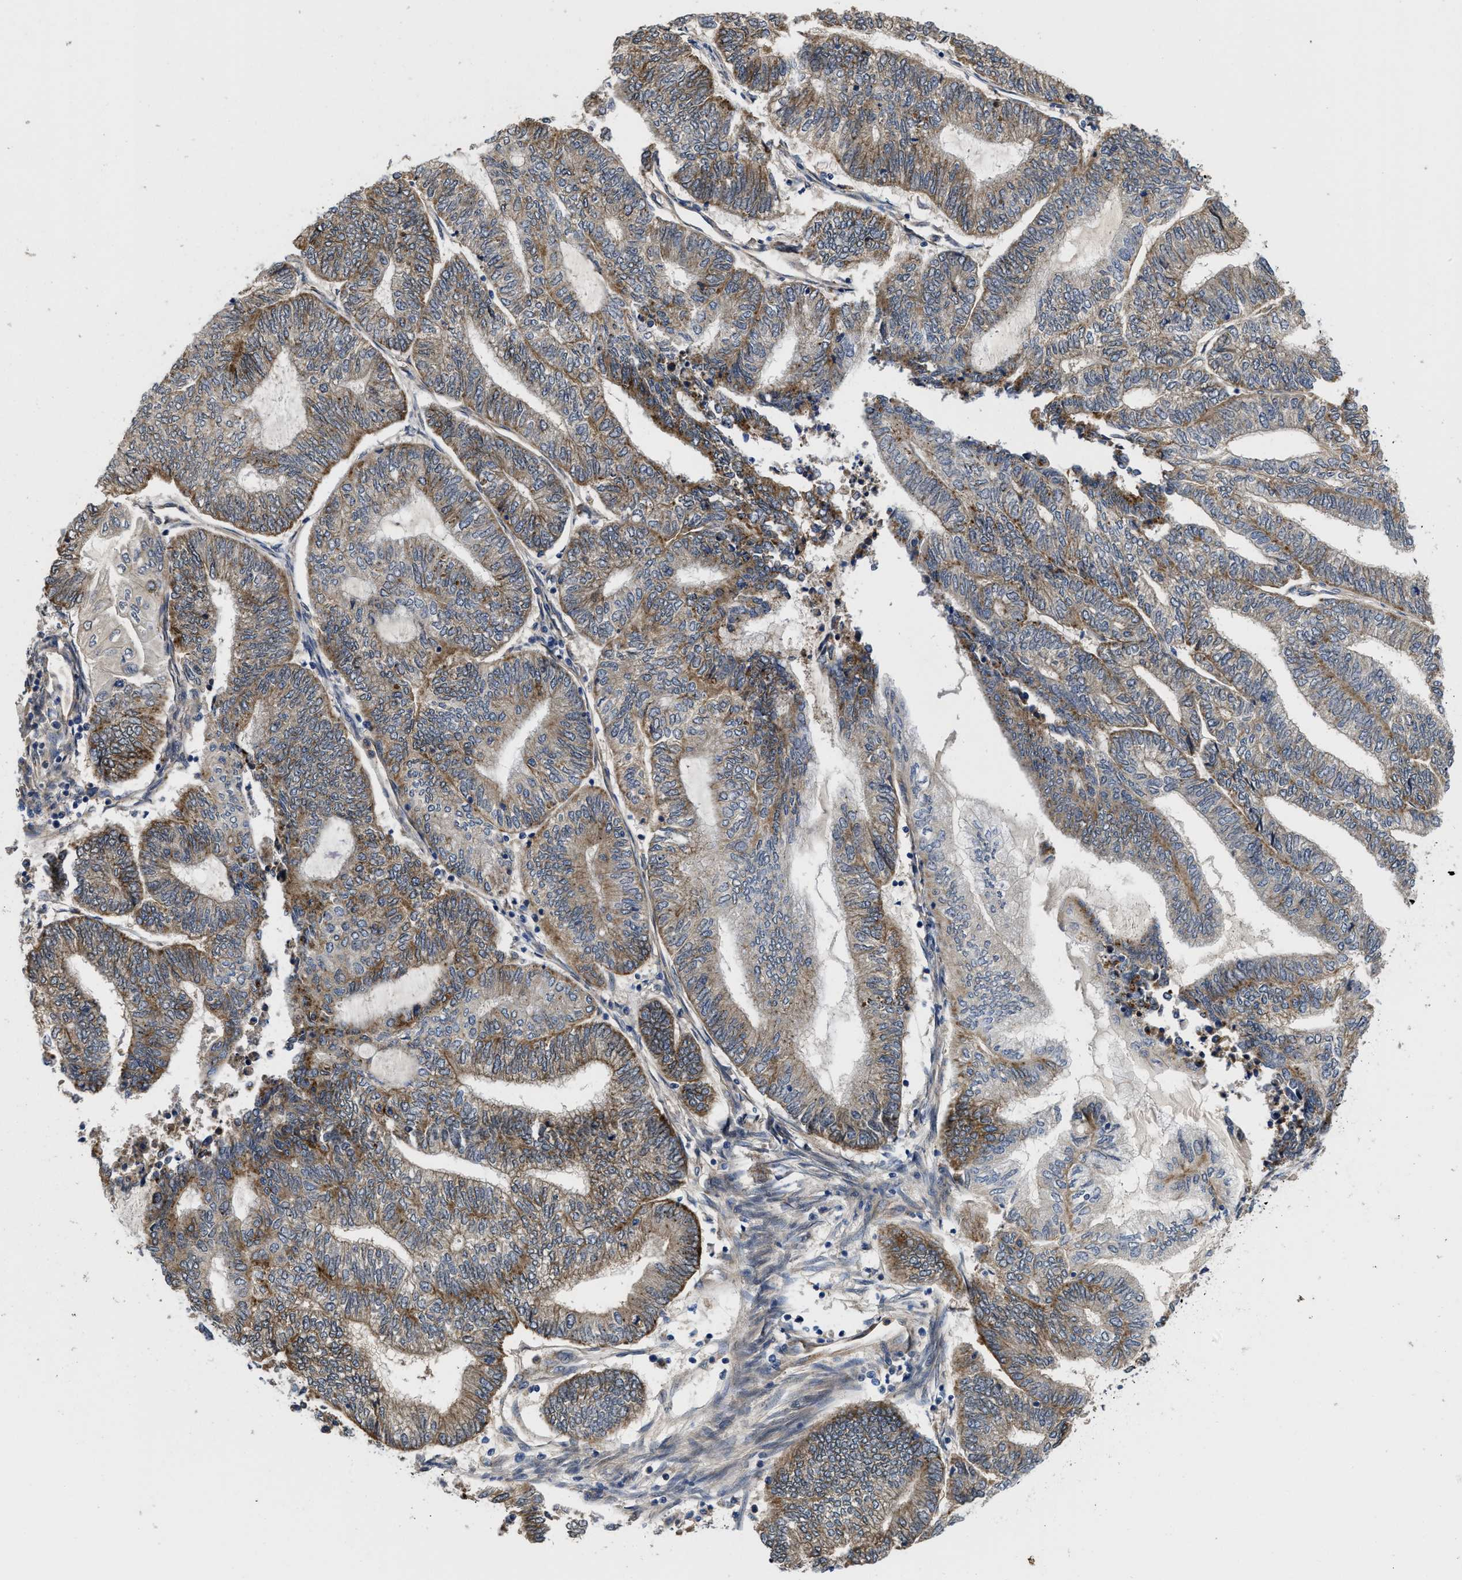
{"staining": {"intensity": "moderate", "quantity": ">75%", "location": "cytoplasmic/membranous"}, "tissue": "endometrial cancer", "cell_type": "Tumor cells", "image_type": "cancer", "snomed": [{"axis": "morphology", "description": "Adenocarcinoma, NOS"}, {"axis": "topography", "description": "Uterus"}, {"axis": "topography", "description": "Endometrium"}], "caption": "Adenocarcinoma (endometrial) stained with IHC reveals moderate cytoplasmic/membranous staining in approximately >75% of tumor cells. Immunohistochemistry (ihc) stains the protein of interest in brown and the nuclei are stained blue.", "gene": "PKD2", "patient": {"sex": "female", "age": 70}}